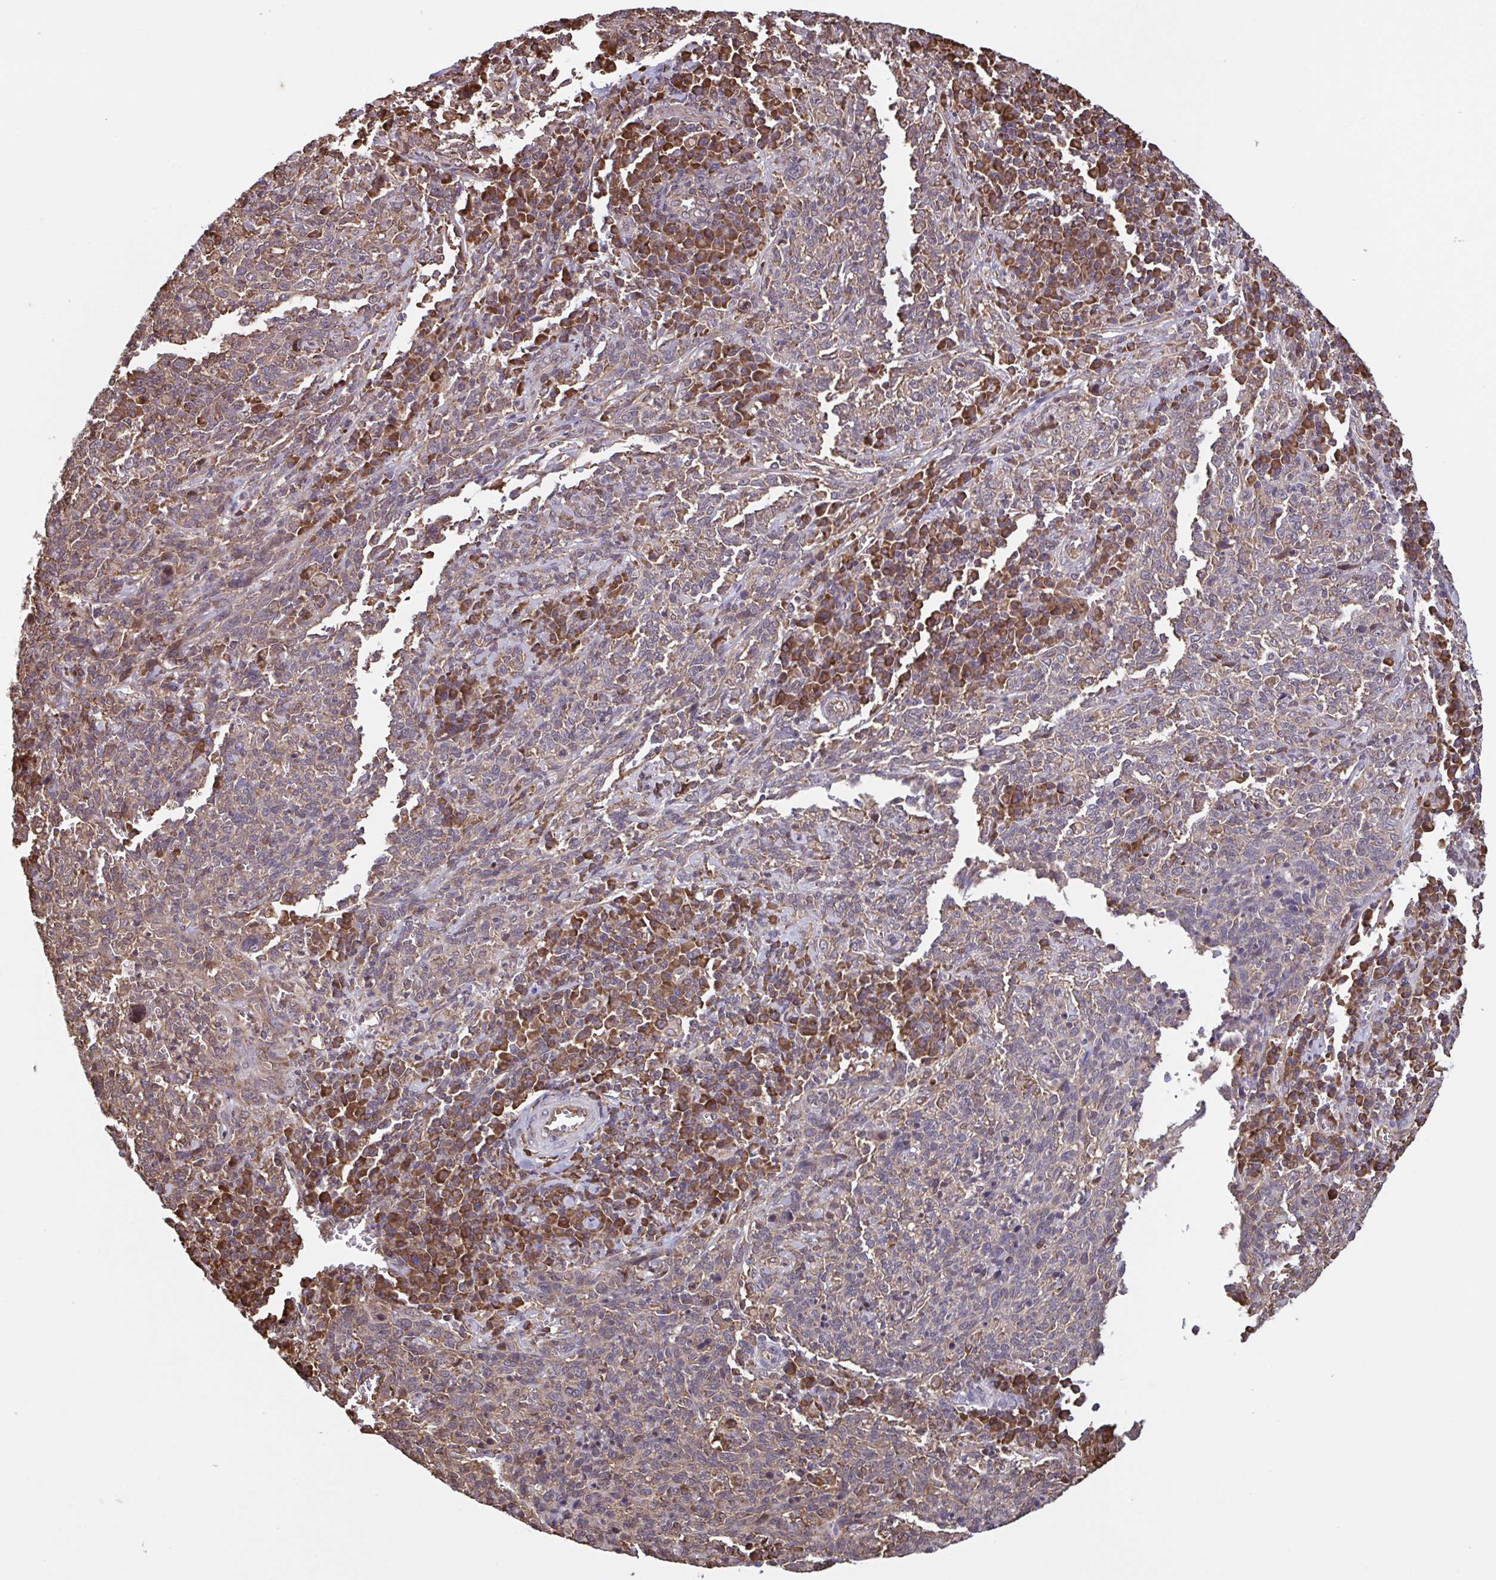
{"staining": {"intensity": "weak", "quantity": "25%-75%", "location": "cytoplasmic/membranous,nuclear"}, "tissue": "cervical cancer", "cell_type": "Tumor cells", "image_type": "cancer", "snomed": [{"axis": "morphology", "description": "Squamous cell carcinoma, NOS"}, {"axis": "topography", "description": "Cervix"}], "caption": "Cervical cancer tissue shows weak cytoplasmic/membranous and nuclear expression in approximately 25%-75% of tumor cells", "gene": "SEC63", "patient": {"sex": "female", "age": 46}}